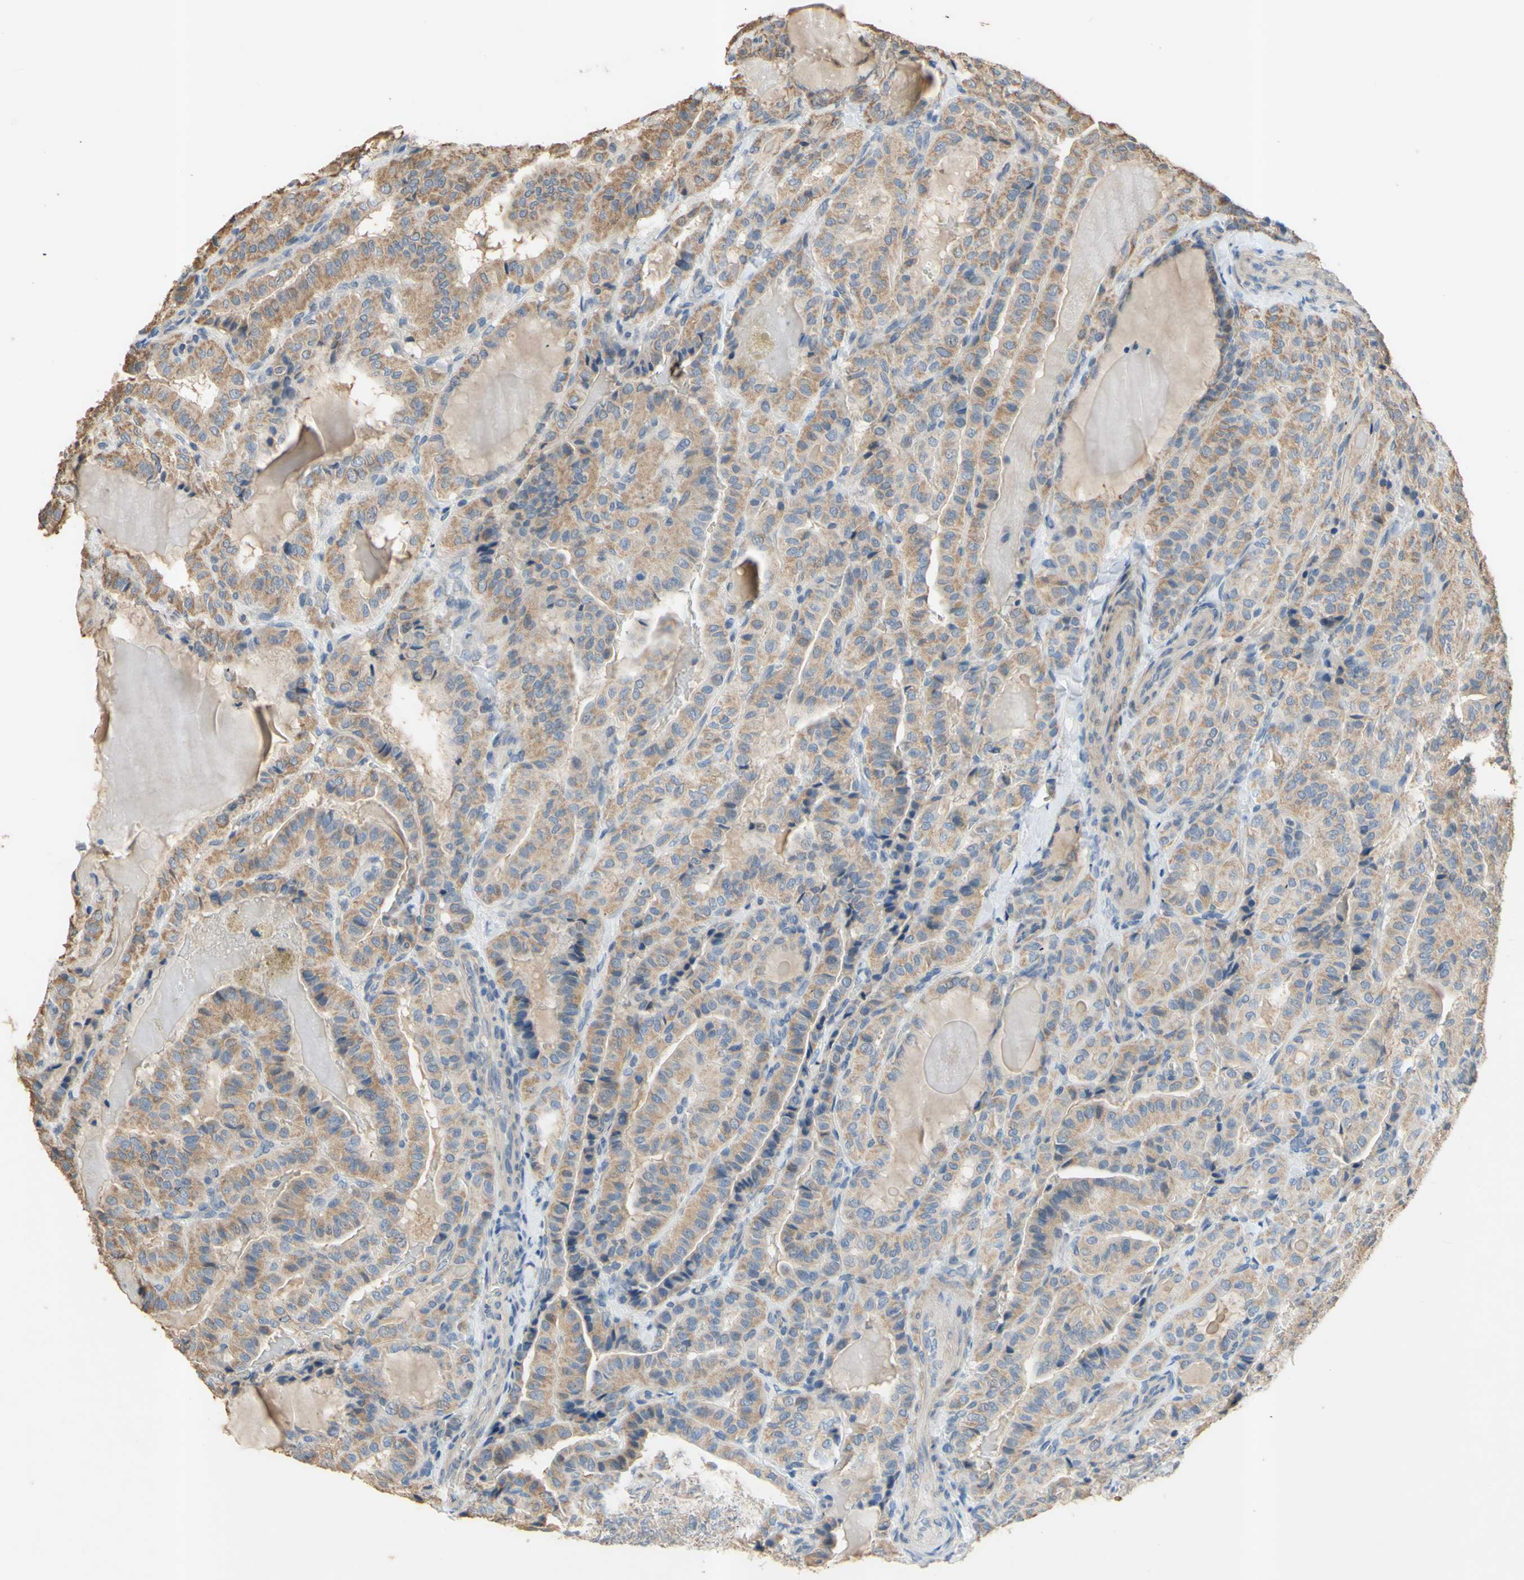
{"staining": {"intensity": "moderate", "quantity": ">75%", "location": "cytoplasmic/membranous"}, "tissue": "thyroid cancer", "cell_type": "Tumor cells", "image_type": "cancer", "snomed": [{"axis": "morphology", "description": "Papillary adenocarcinoma, NOS"}, {"axis": "topography", "description": "Thyroid gland"}], "caption": "Human thyroid cancer stained with a brown dye exhibits moderate cytoplasmic/membranous positive positivity in about >75% of tumor cells.", "gene": "PTGIS", "patient": {"sex": "male", "age": 77}}